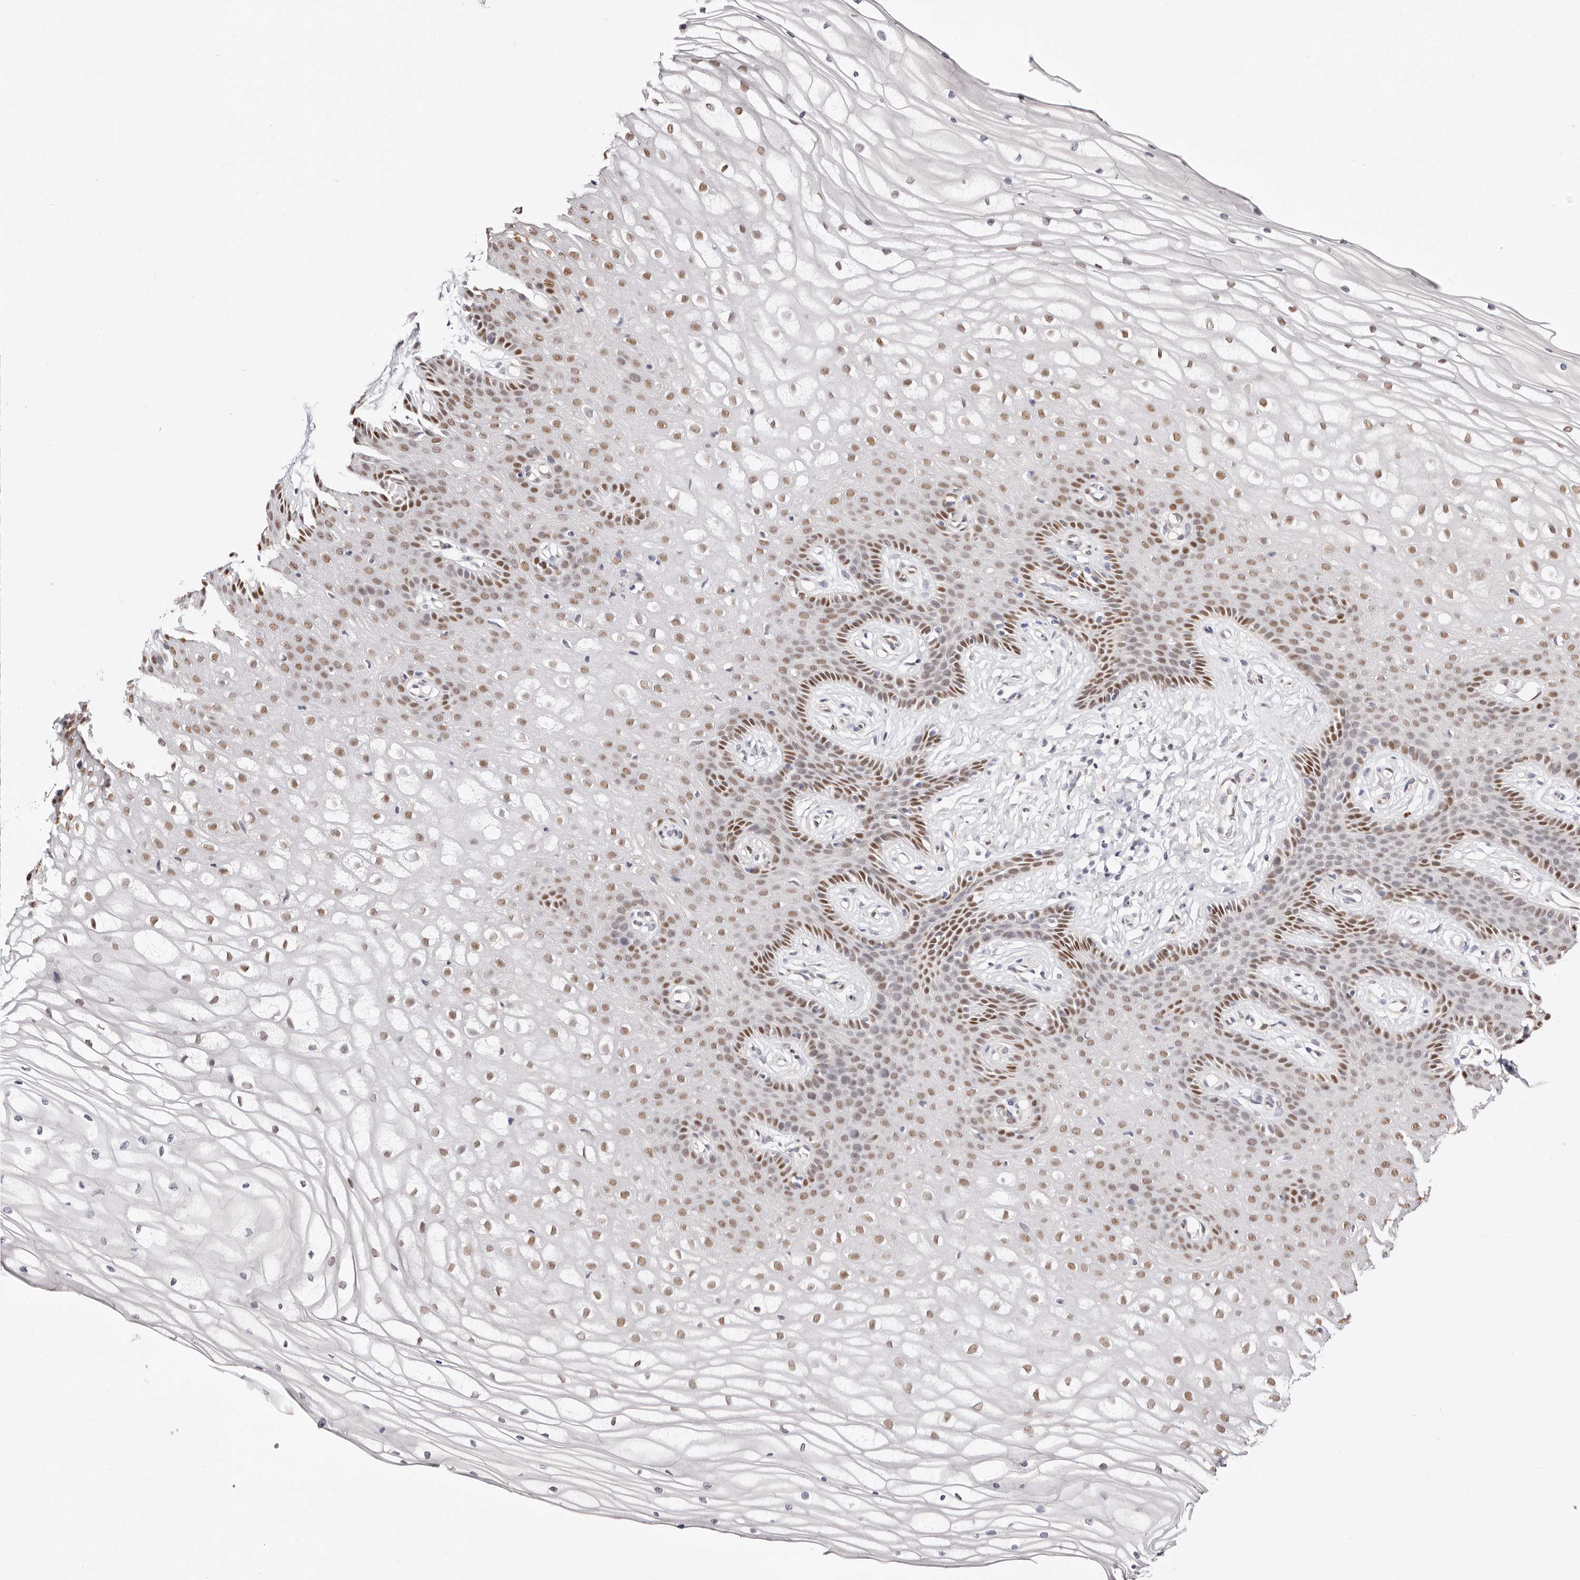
{"staining": {"intensity": "moderate", "quantity": ">75%", "location": "nuclear"}, "tissue": "vagina", "cell_type": "Squamous epithelial cells", "image_type": "normal", "snomed": [{"axis": "morphology", "description": "Normal tissue, NOS"}, {"axis": "topography", "description": "Vagina"}, {"axis": "topography", "description": "Cervix"}], "caption": "Normal vagina was stained to show a protein in brown. There is medium levels of moderate nuclear expression in approximately >75% of squamous epithelial cells. The protein of interest is shown in brown color, while the nuclei are stained blue.", "gene": "TKT", "patient": {"sex": "female", "age": 40}}